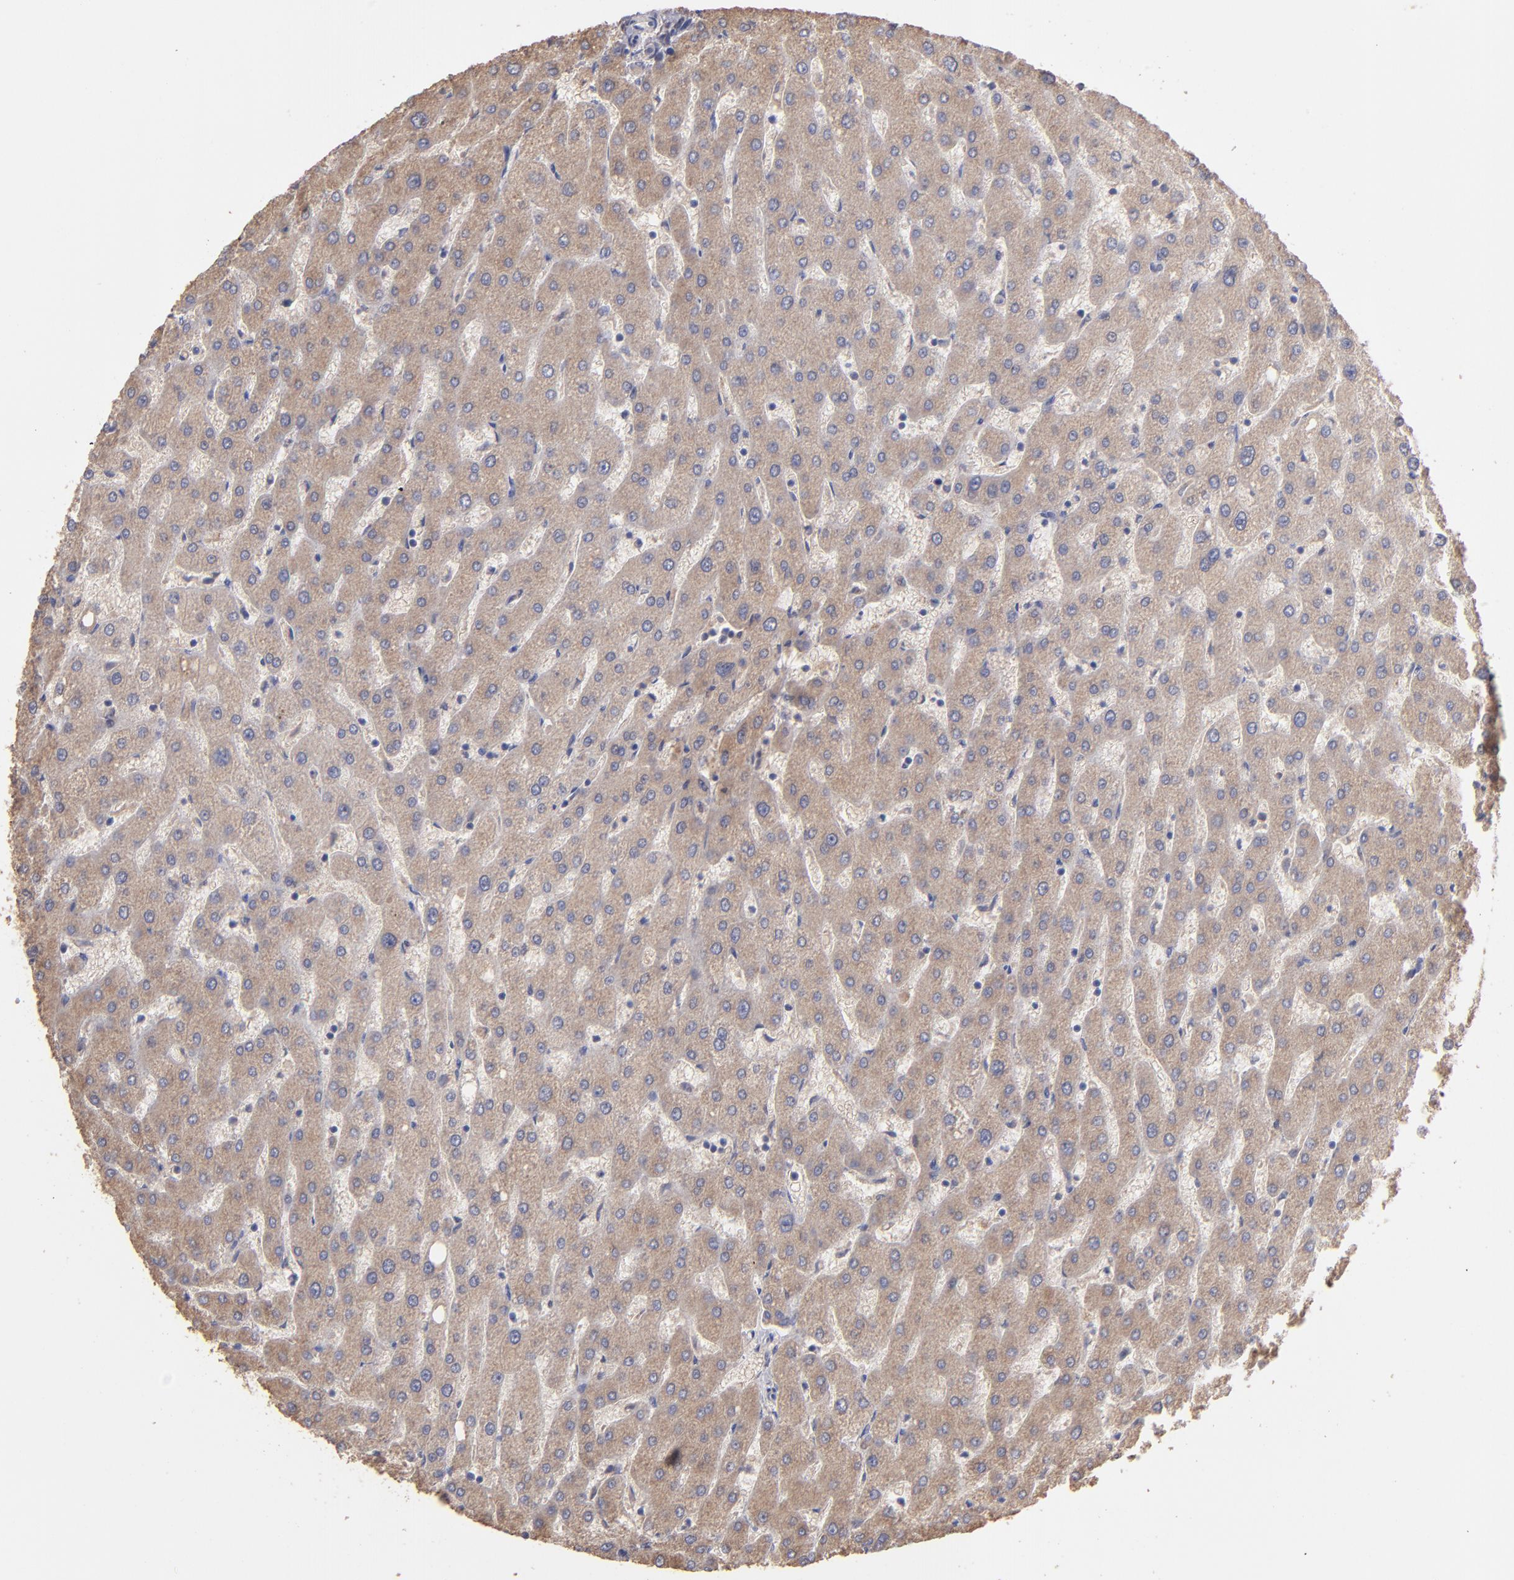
{"staining": {"intensity": "weak", "quantity": ">75%", "location": "cytoplasmic/membranous"}, "tissue": "liver", "cell_type": "Cholangiocytes", "image_type": "normal", "snomed": [{"axis": "morphology", "description": "Normal tissue, NOS"}, {"axis": "topography", "description": "Liver"}], "caption": "Protein staining shows weak cytoplasmic/membranous expression in approximately >75% of cholangiocytes in benign liver. (Stains: DAB (3,3'-diaminobenzidine) in brown, nuclei in blue, Microscopy: brightfield microscopy at high magnification).", "gene": "NFKBIE", "patient": {"sex": "male", "age": 67}}